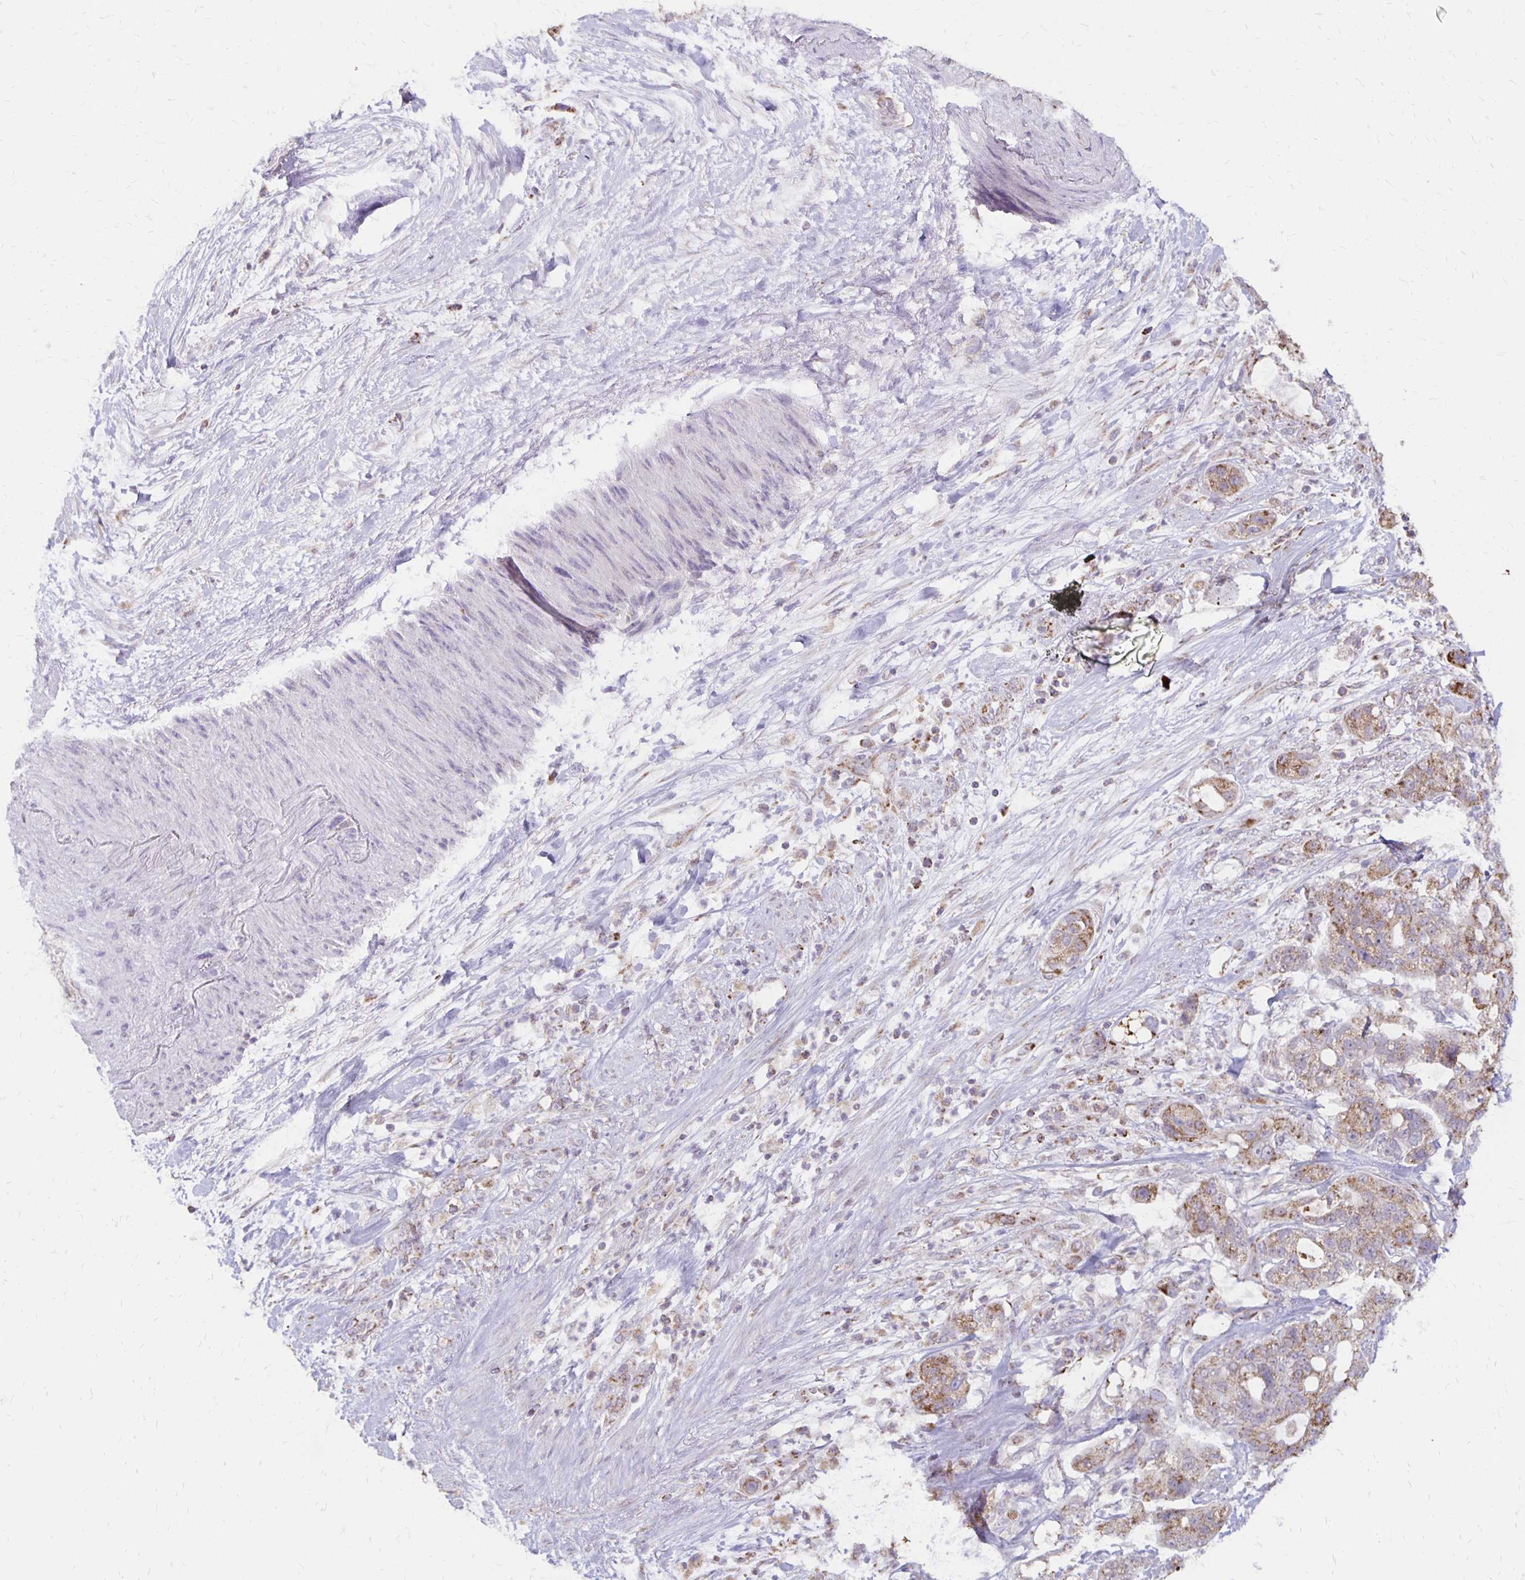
{"staining": {"intensity": "weak", "quantity": ">75%", "location": "cytoplasmic/membranous"}, "tissue": "pancreatic cancer", "cell_type": "Tumor cells", "image_type": "cancer", "snomed": [{"axis": "morphology", "description": "Adenocarcinoma, NOS"}, {"axis": "topography", "description": "Pancreas"}], "caption": "A high-resolution image shows immunohistochemistry staining of pancreatic cancer (adenocarcinoma), which exhibits weak cytoplasmic/membranous staining in approximately >75% of tumor cells.", "gene": "IER3", "patient": {"sex": "female", "age": 69}}